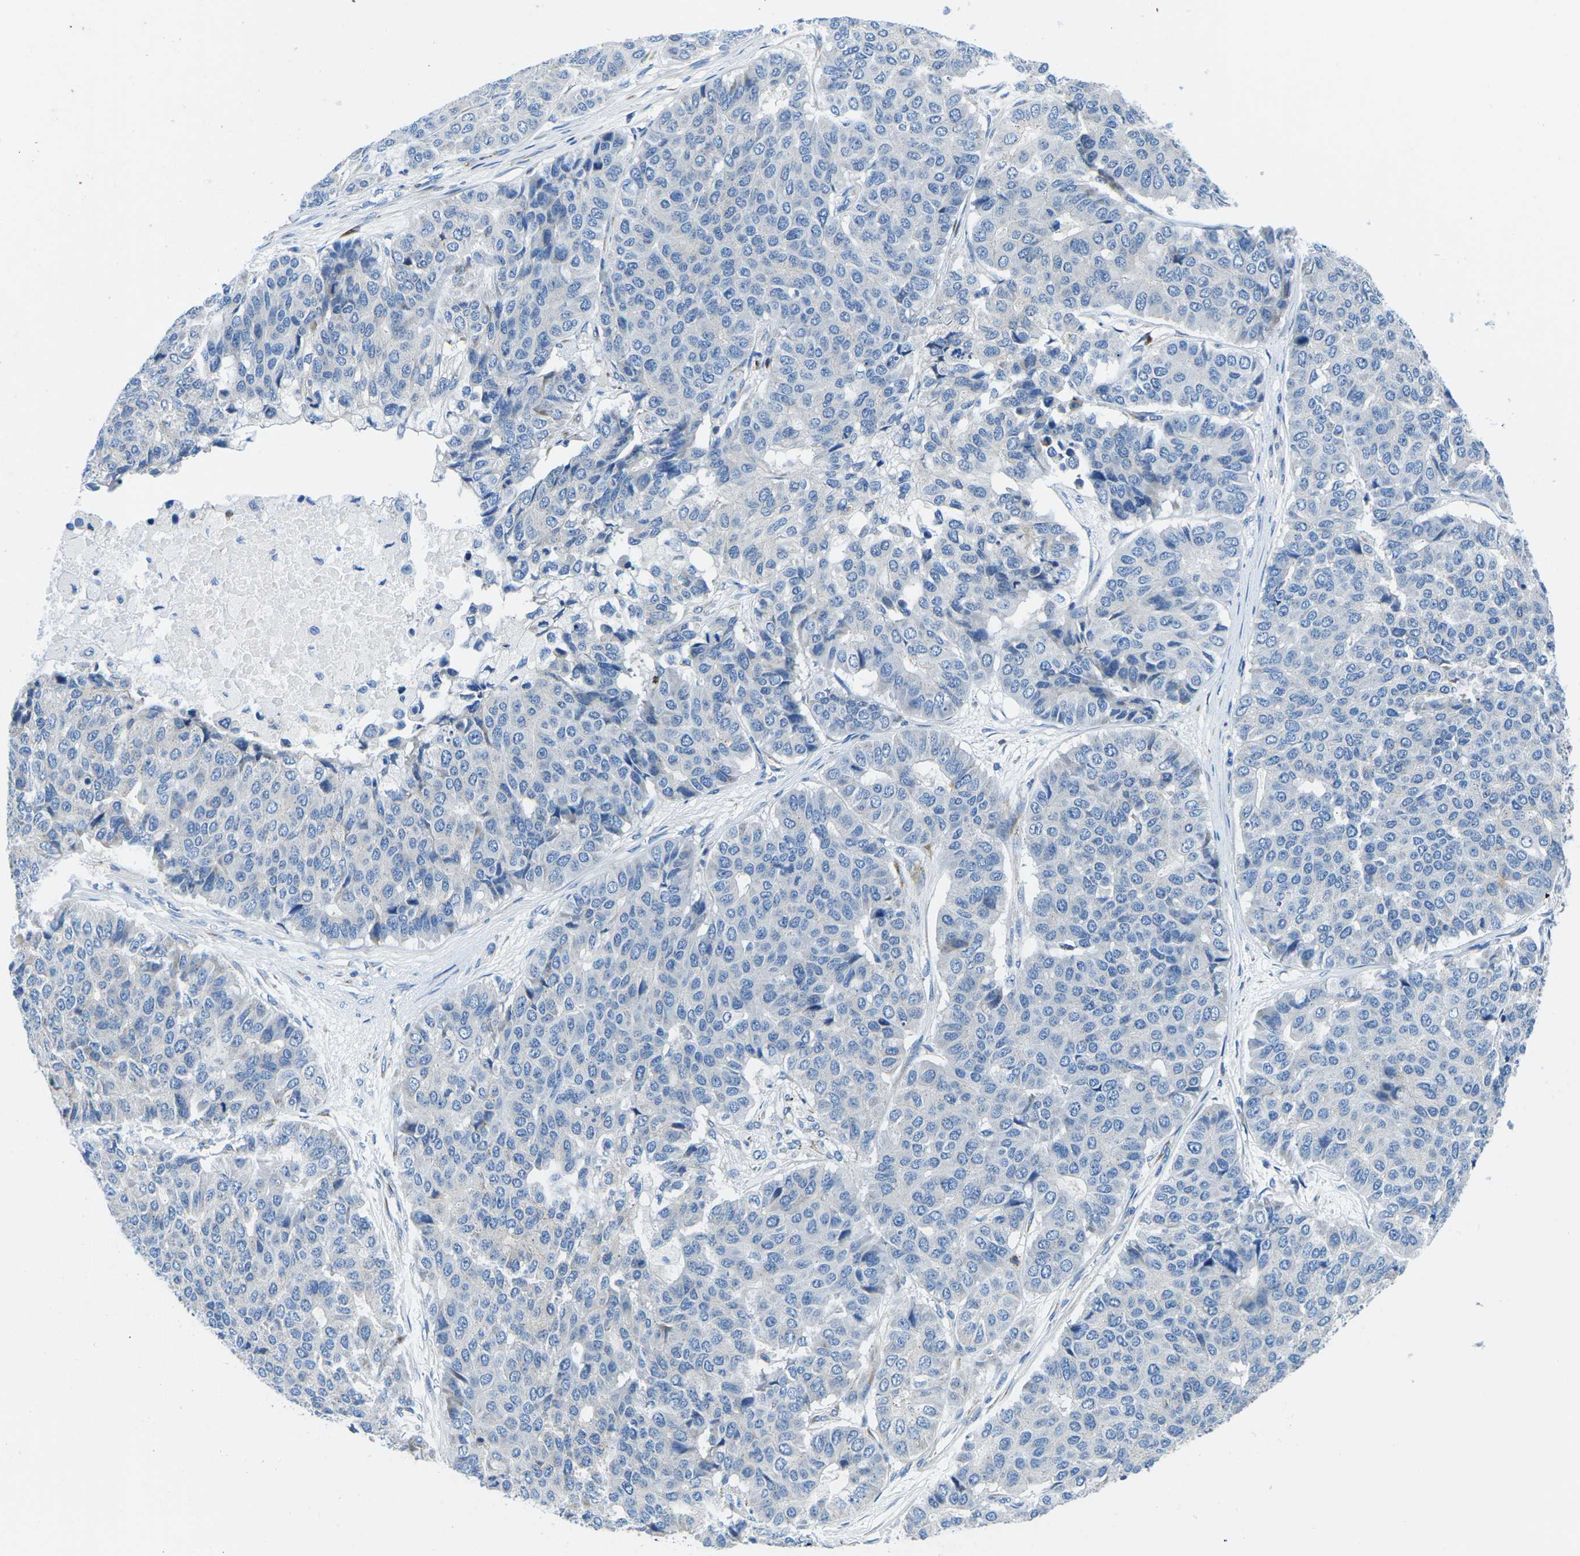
{"staining": {"intensity": "negative", "quantity": "none", "location": "none"}, "tissue": "pancreatic cancer", "cell_type": "Tumor cells", "image_type": "cancer", "snomed": [{"axis": "morphology", "description": "Adenocarcinoma, NOS"}, {"axis": "topography", "description": "Pancreas"}], "caption": "Human pancreatic cancer (adenocarcinoma) stained for a protein using immunohistochemistry shows no expression in tumor cells.", "gene": "MC4R", "patient": {"sex": "male", "age": 50}}